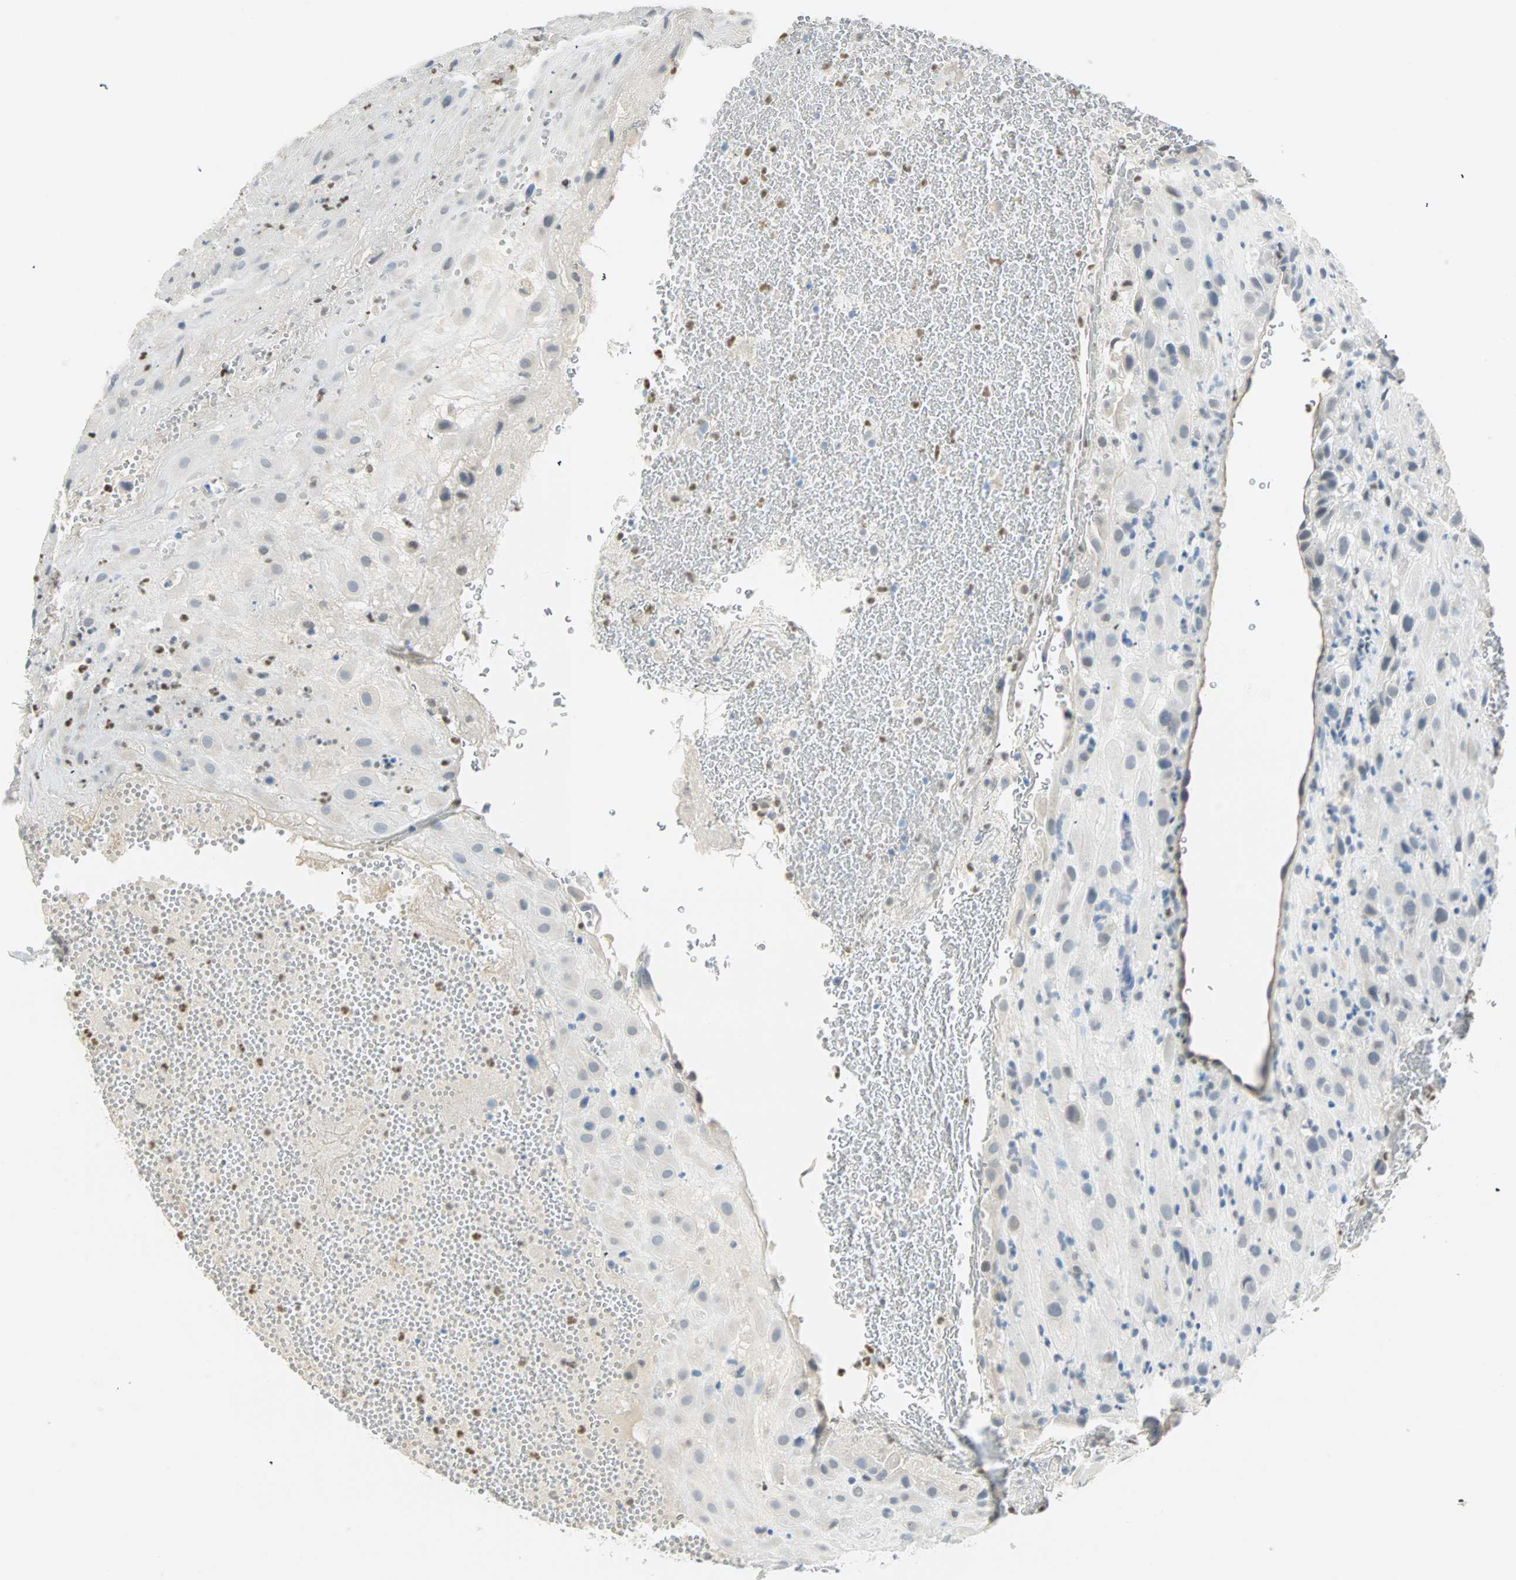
{"staining": {"intensity": "negative", "quantity": "none", "location": "none"}, "tissue": "placenta", "cell_type": "Decidual cells", "image_type": "normal", "snomed": [{"axis": "morphology", "description": "Normal tissue, NOS"}, {"axis": "topography", "description": "Placenta"}], "caption": "The histopathology image reveals no significant staining in decidual cells of placenta.", "gene": "MLLT10", "patient": {"sex": "female", "age": 19}}